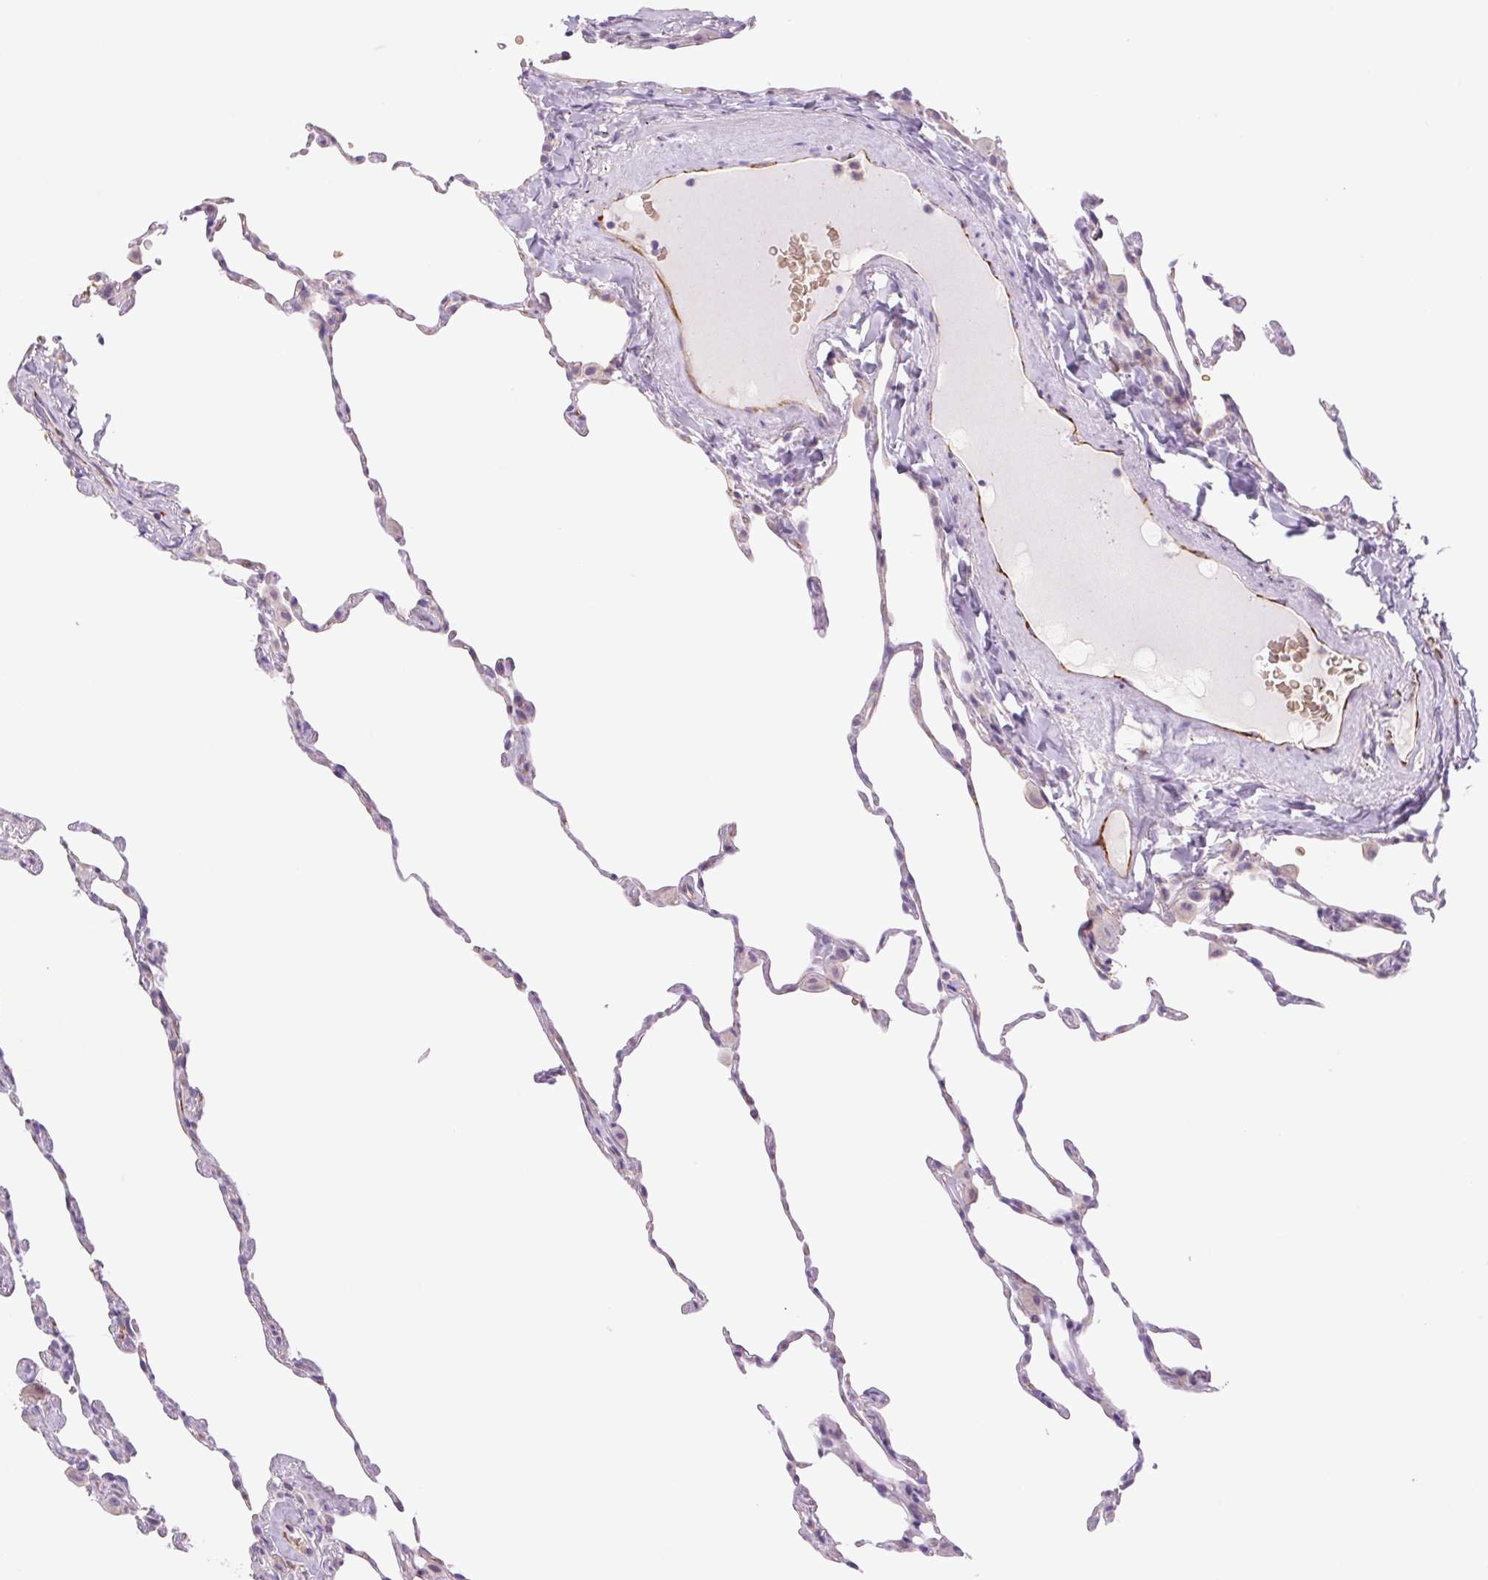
{"staining": {"intensity": "negative", "quantity": "none", "location": "none"}, "tissue": "lung", "cell_type": "Alveolar cells", "image_type": "normal", "snomed": [{"axis": "morphology", "description": "Normal tissue, NOS"}, {"axis": "topography", "description": "Lung"}], "caption": "DAB immunohistochemical staining of benign human lung exhibits no significant positivity in alveolar cells.", "gene": "IGFL3", "patient": {"sex": "female", "age": 57}}